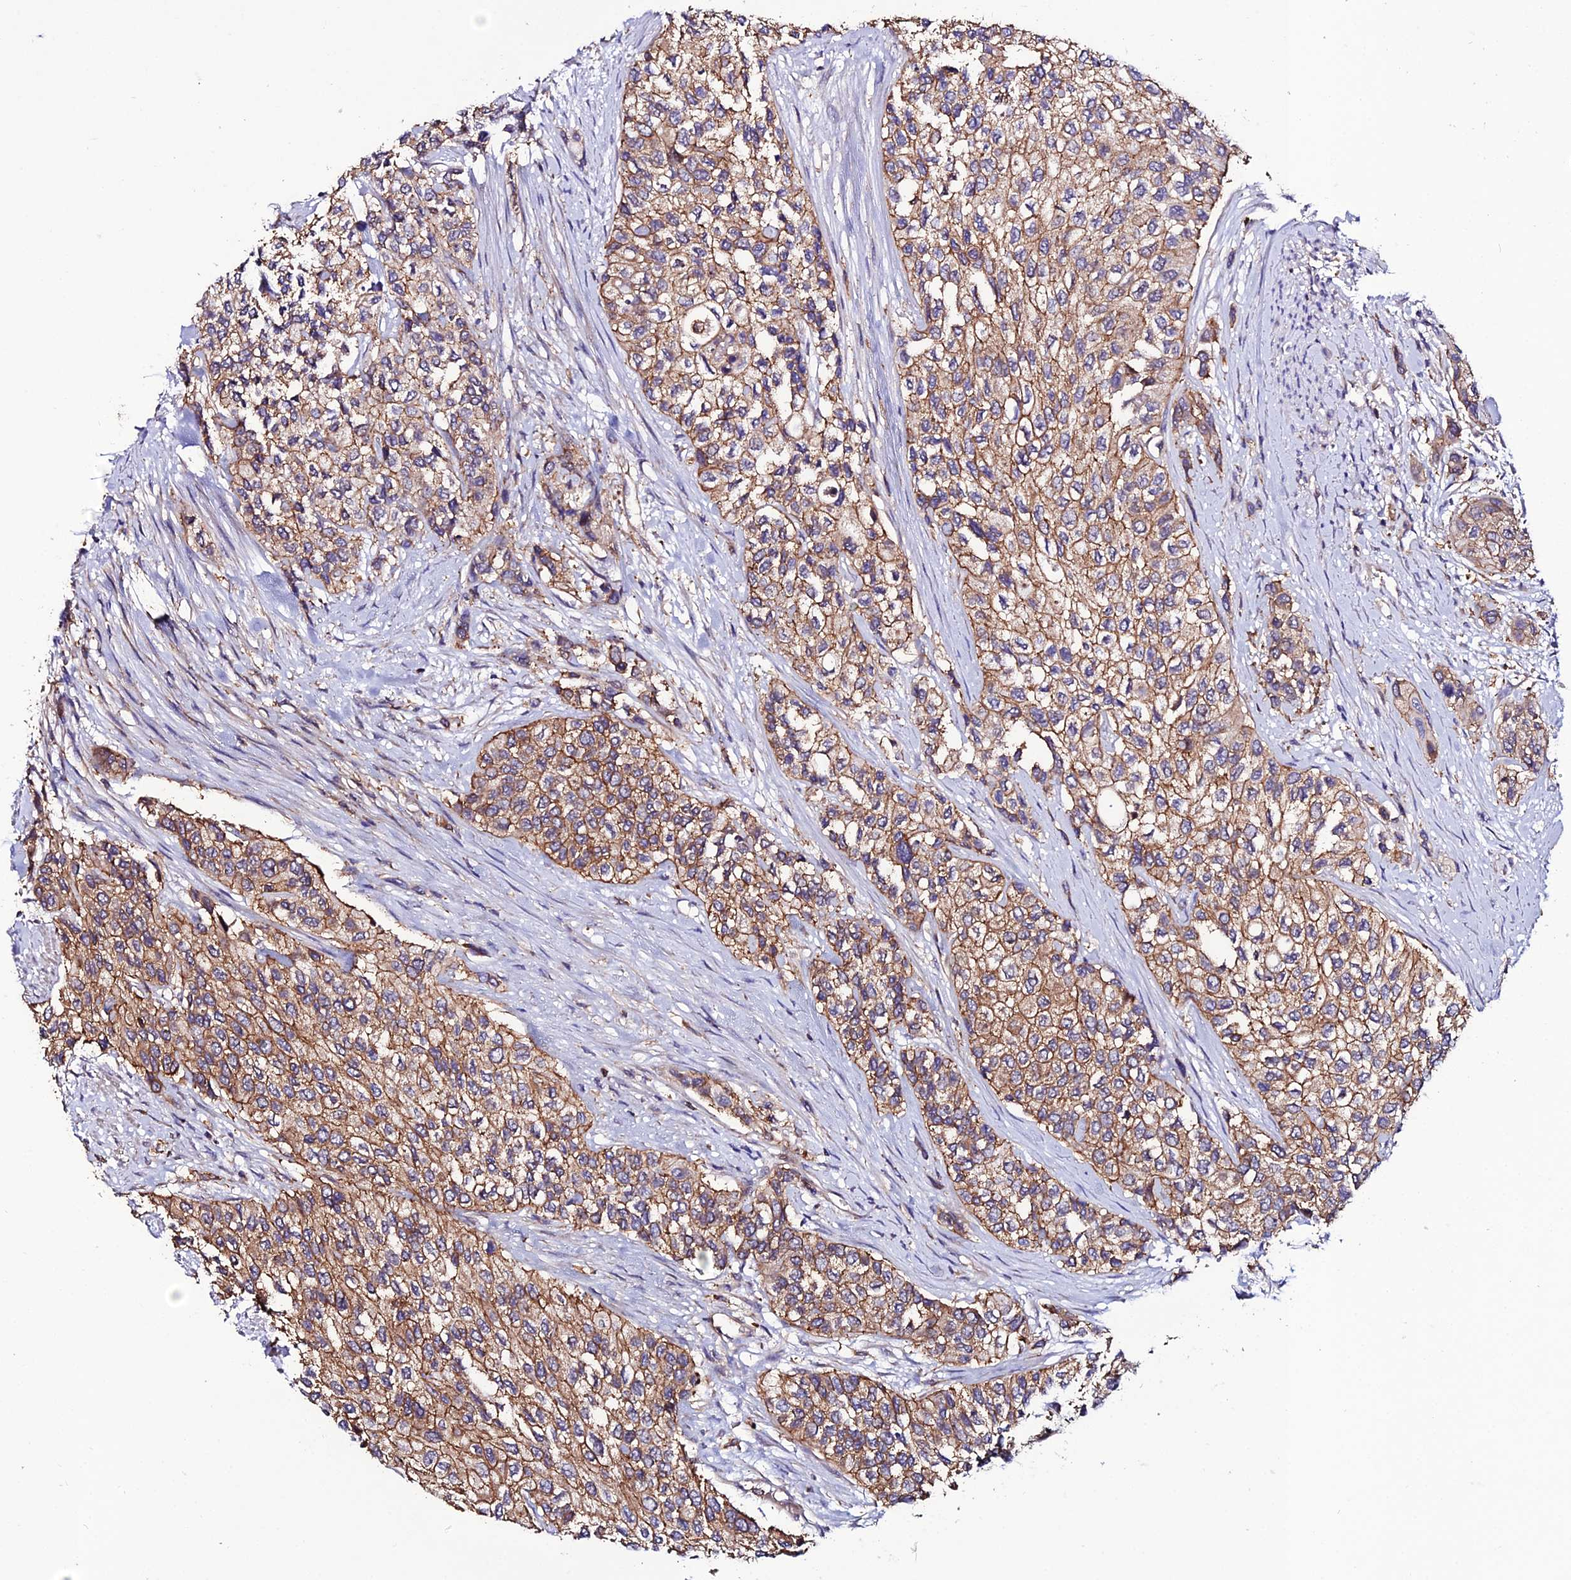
{"staining": {"intensity": "moderate", "quantity": ">75%", "location": "cytoplasmic/membranous"}, "tissue": "urothelial cancer", "cell_type": "Tumor cells", "image_type": "cancer", "snomed": [{"axis": "morphology", "description": "Normal tissue, NOS"}, {"axis": "morphology", "description": "Urothelial carcinoma, High grade"}, {"axis": "topography", "description": "Vascular tissue"}, {"axis": "topography", "description": "Urinary bladder"}], "caption": "Brown immunohistochemical staining in human urothelial cancer exhibits moderate cytoplasmic/membranous positivity in approximately >75% of tumor cells.", "gene": "USP17L15", "patient": {"sex": "female", "age": 56}}